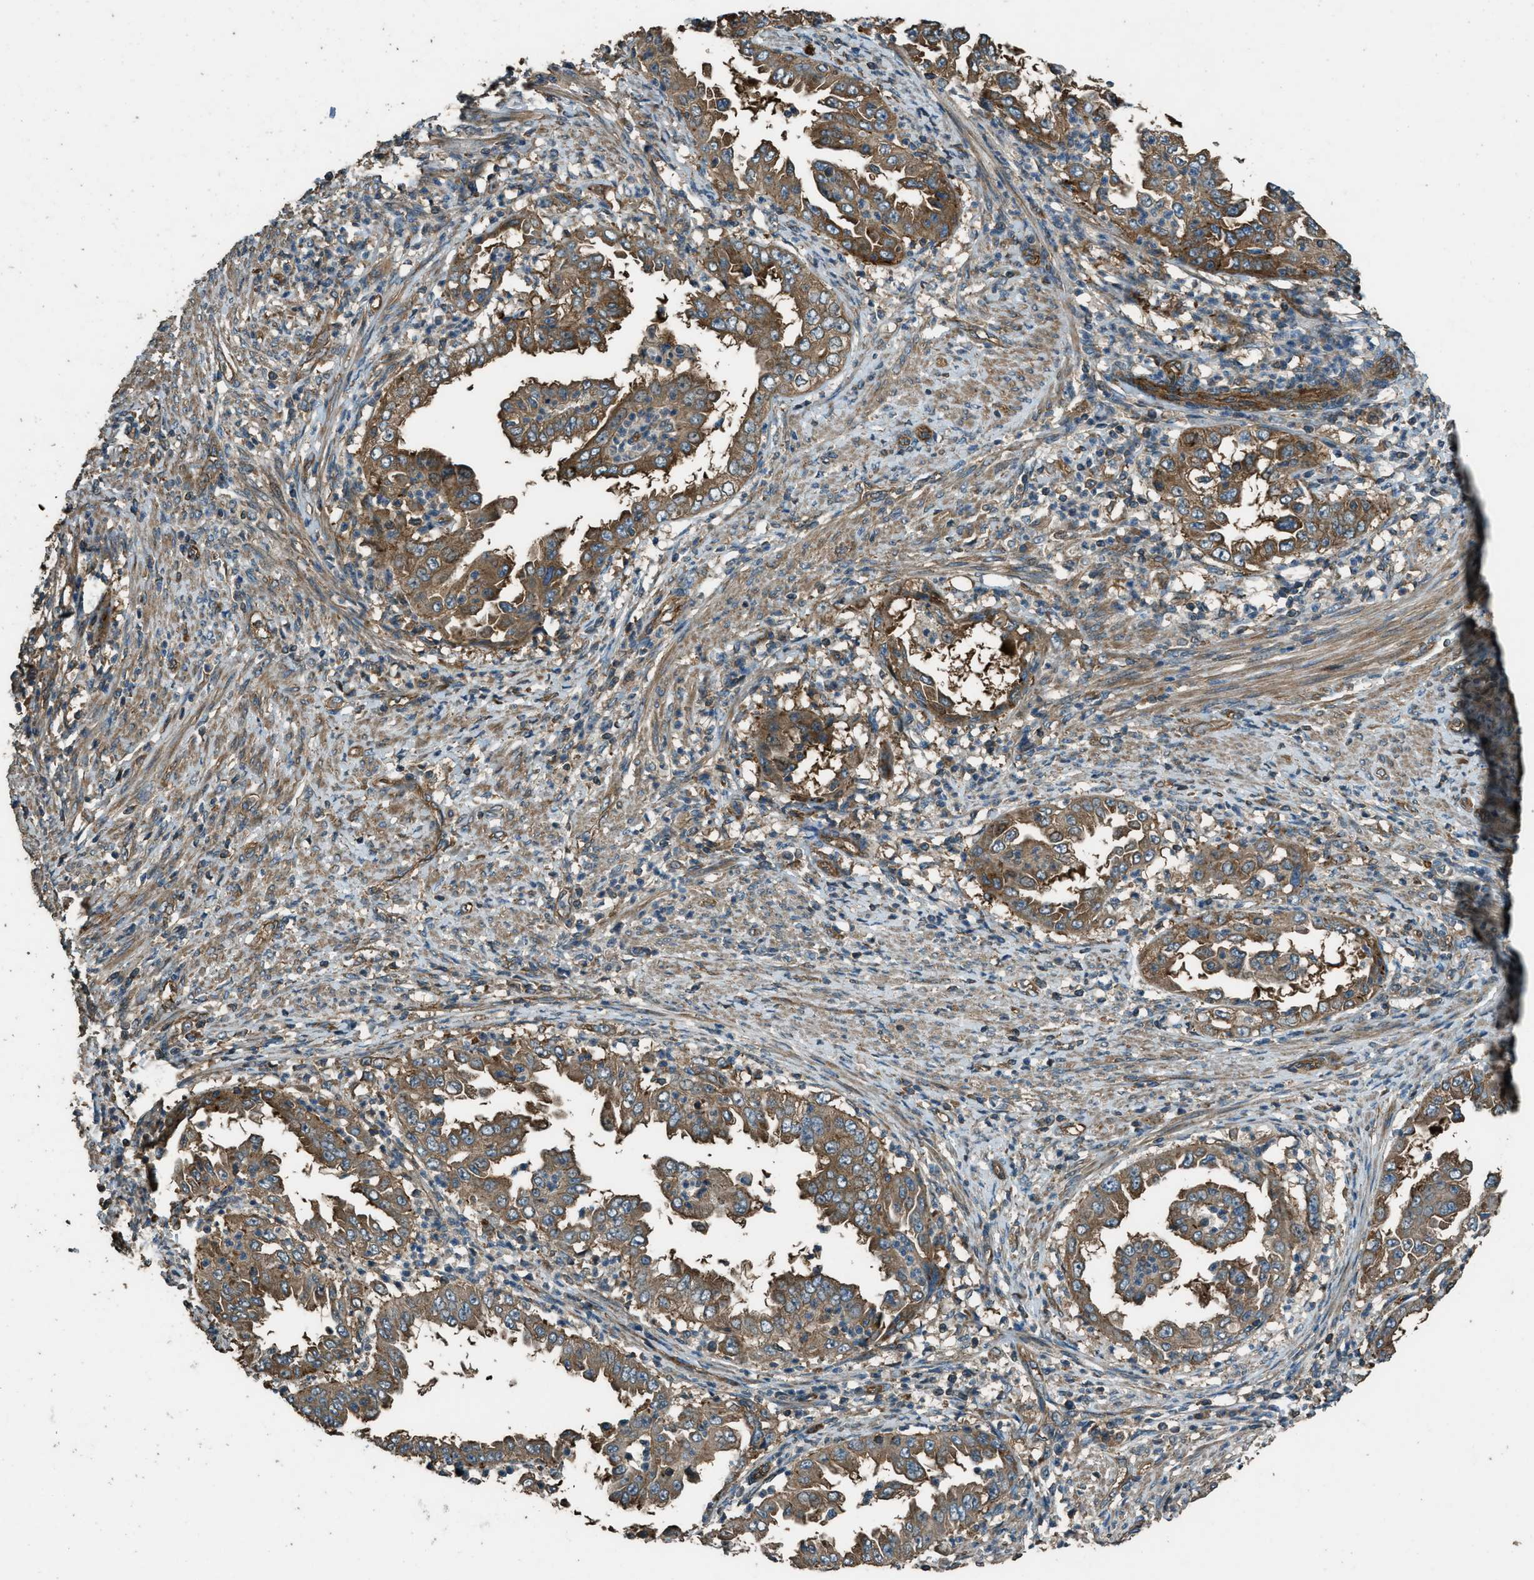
{"staining": {"intensity": "moderate", "quantity": ">75%", "location": "cytoplasmic/membranous"}, "tissue": "endometrial cancer", "cell_type": "Tumor cells", "image_type": "cancer", "snomed": [{"axis": "morphology", "description": "Adenocarcinoma, NOS"}, {"axis": "topography", "description": "Endometrium"}], "caption": "Protein expression analysis of human endometrial adenocarcinoma reveals moderate cytoplasmic/membranous positivity in about >75% of tumor cells. The protein of interest is shown in brown color, while the nuclei are stained blue.", "gene": "MARS1", "patient": {"sex": "female", "age": 85}}